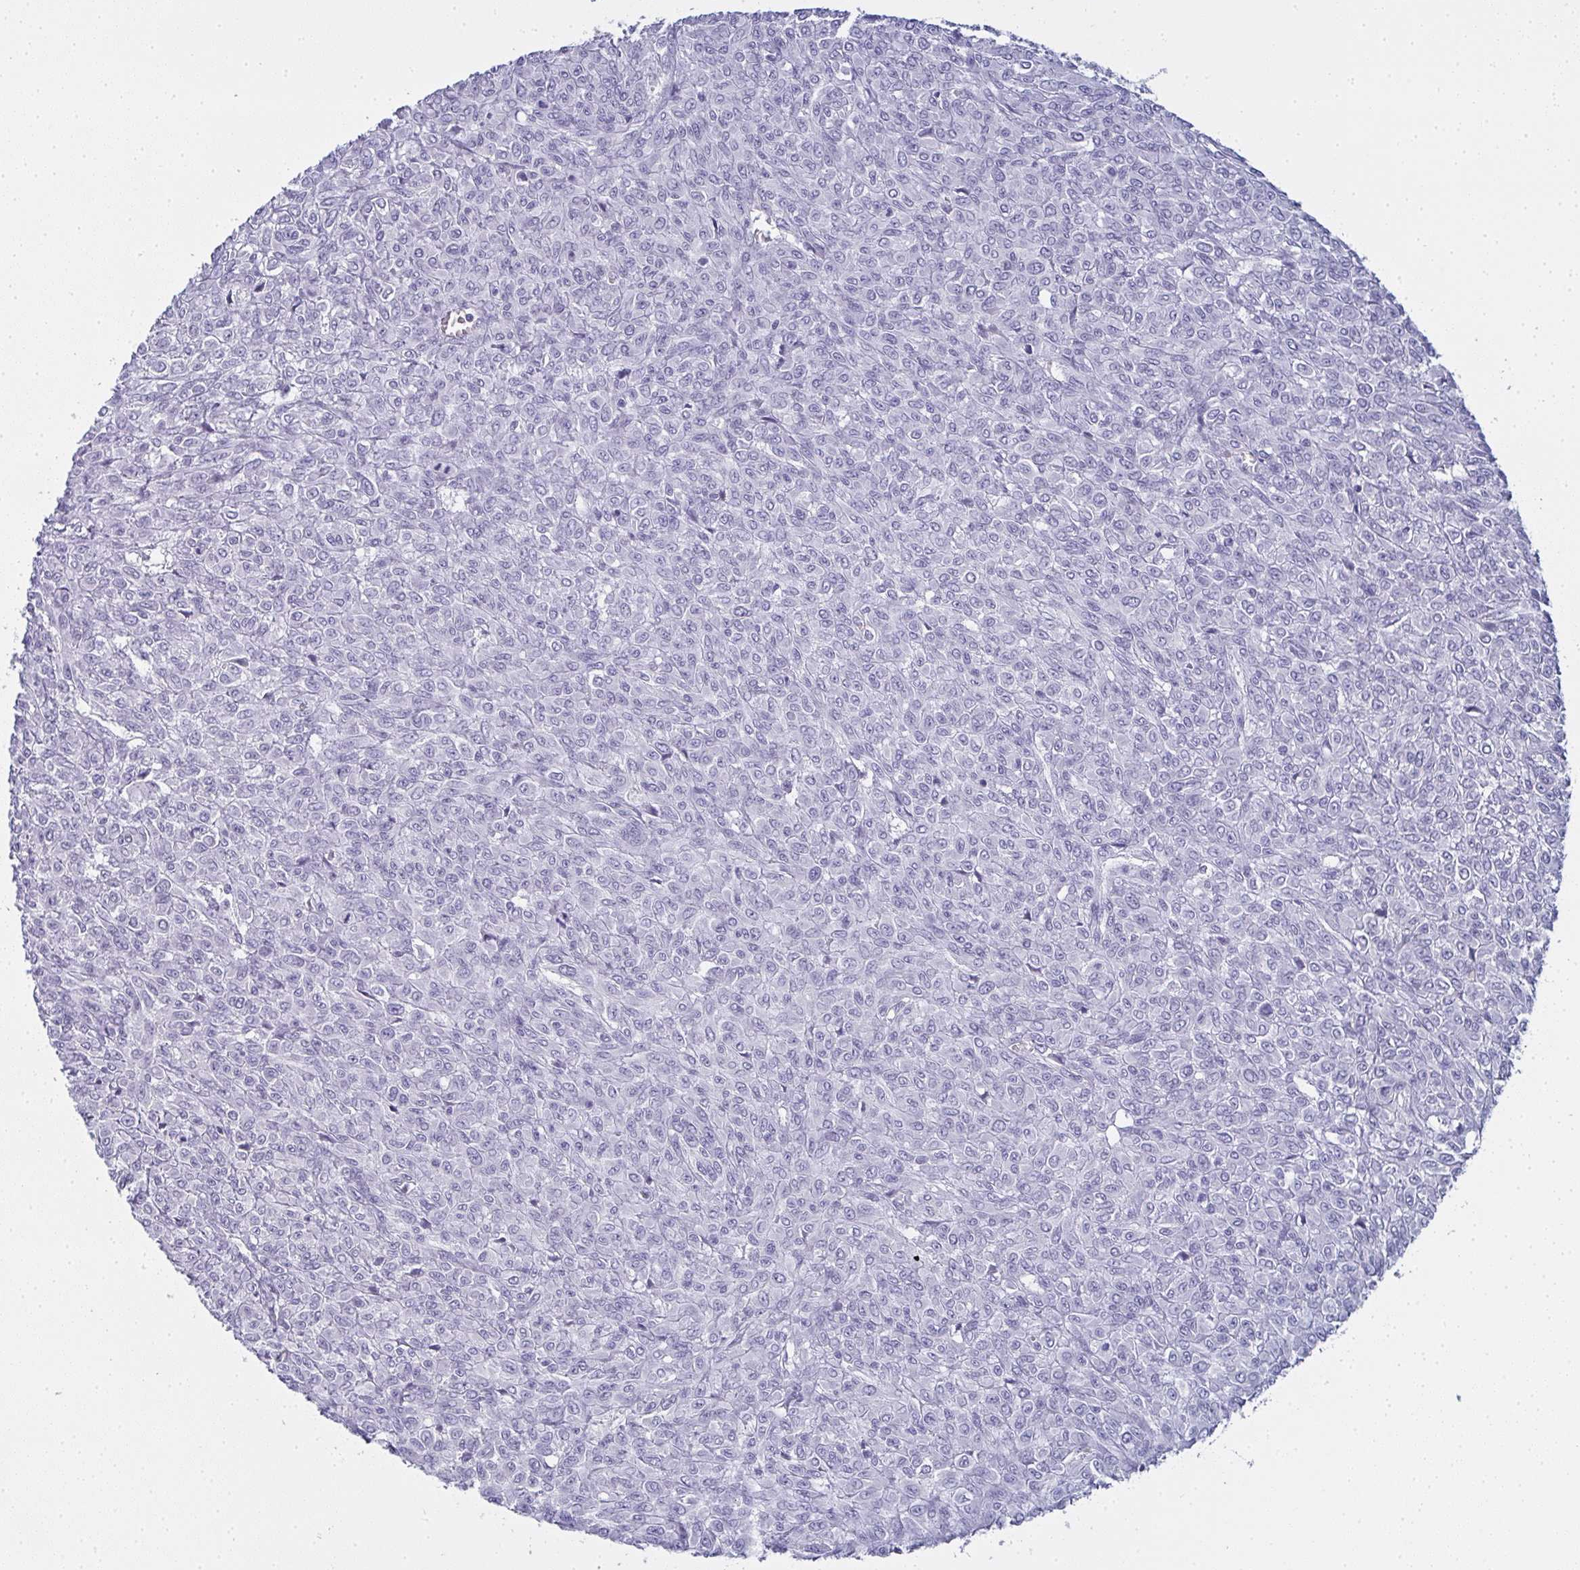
{"staining": {"intensity": "negative", "quantity": "none", "location": "none"}, "tissue": "renal cancer", "cell_type": "Tumor cells", "image_type": "cancer", "snomed": [{"axis": "morphology", "description": "Adenocarcinoma, NOS"}, {"axis": "topography", "description": "Kidney"}], "caption": "Tumor cells are negative for protein expression in human adenocarcinoma (renal).", "gene": "SLC36A2", "patient": {"sex": "male", "age": 58}}